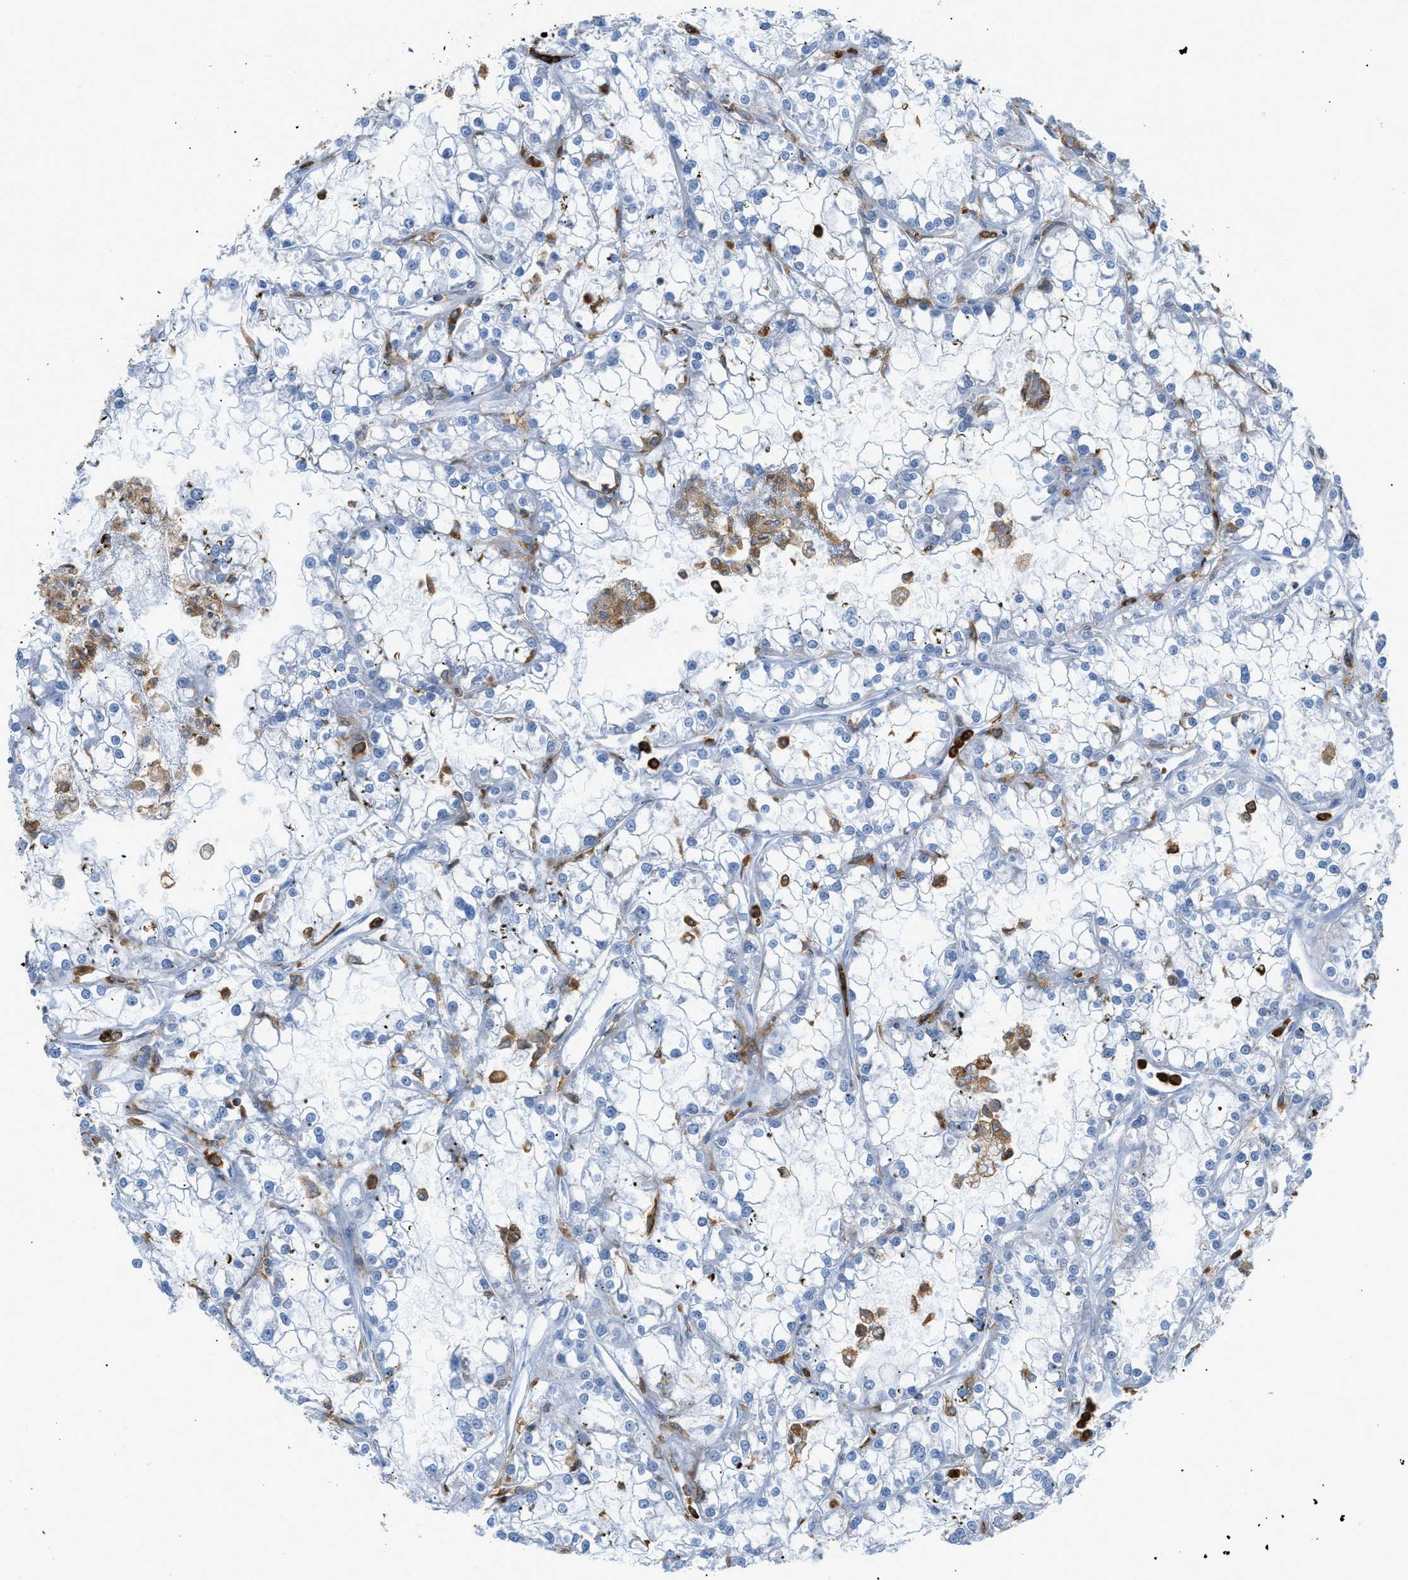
{"staining": {"intensity": "moderate", "quantity": "<25%", "location": "cytoplasmic/membranous"}, "tissue": "renal cancer", "cell_type": "Tumor cells", "image_type": "cancer", "snomed": [{"axis": "morphology", "description": "Adenocarcinoma, NOS"}, {"axis": "topography", "description": "Kidney"}], "caption": "The micrograph exhibits staining of renal cancer, revealing moderate cytoplasmic/membranous protein positivity (brown color) within tumor cells. The staining is performed using DAB (3,3'-diaminobenzidine) brown chromogen to label protein expression. The nuclei are counter-stained blue using hematoxylin.", "gene": "GPAT4", "patient": {"sex": "female", "age": 52}}